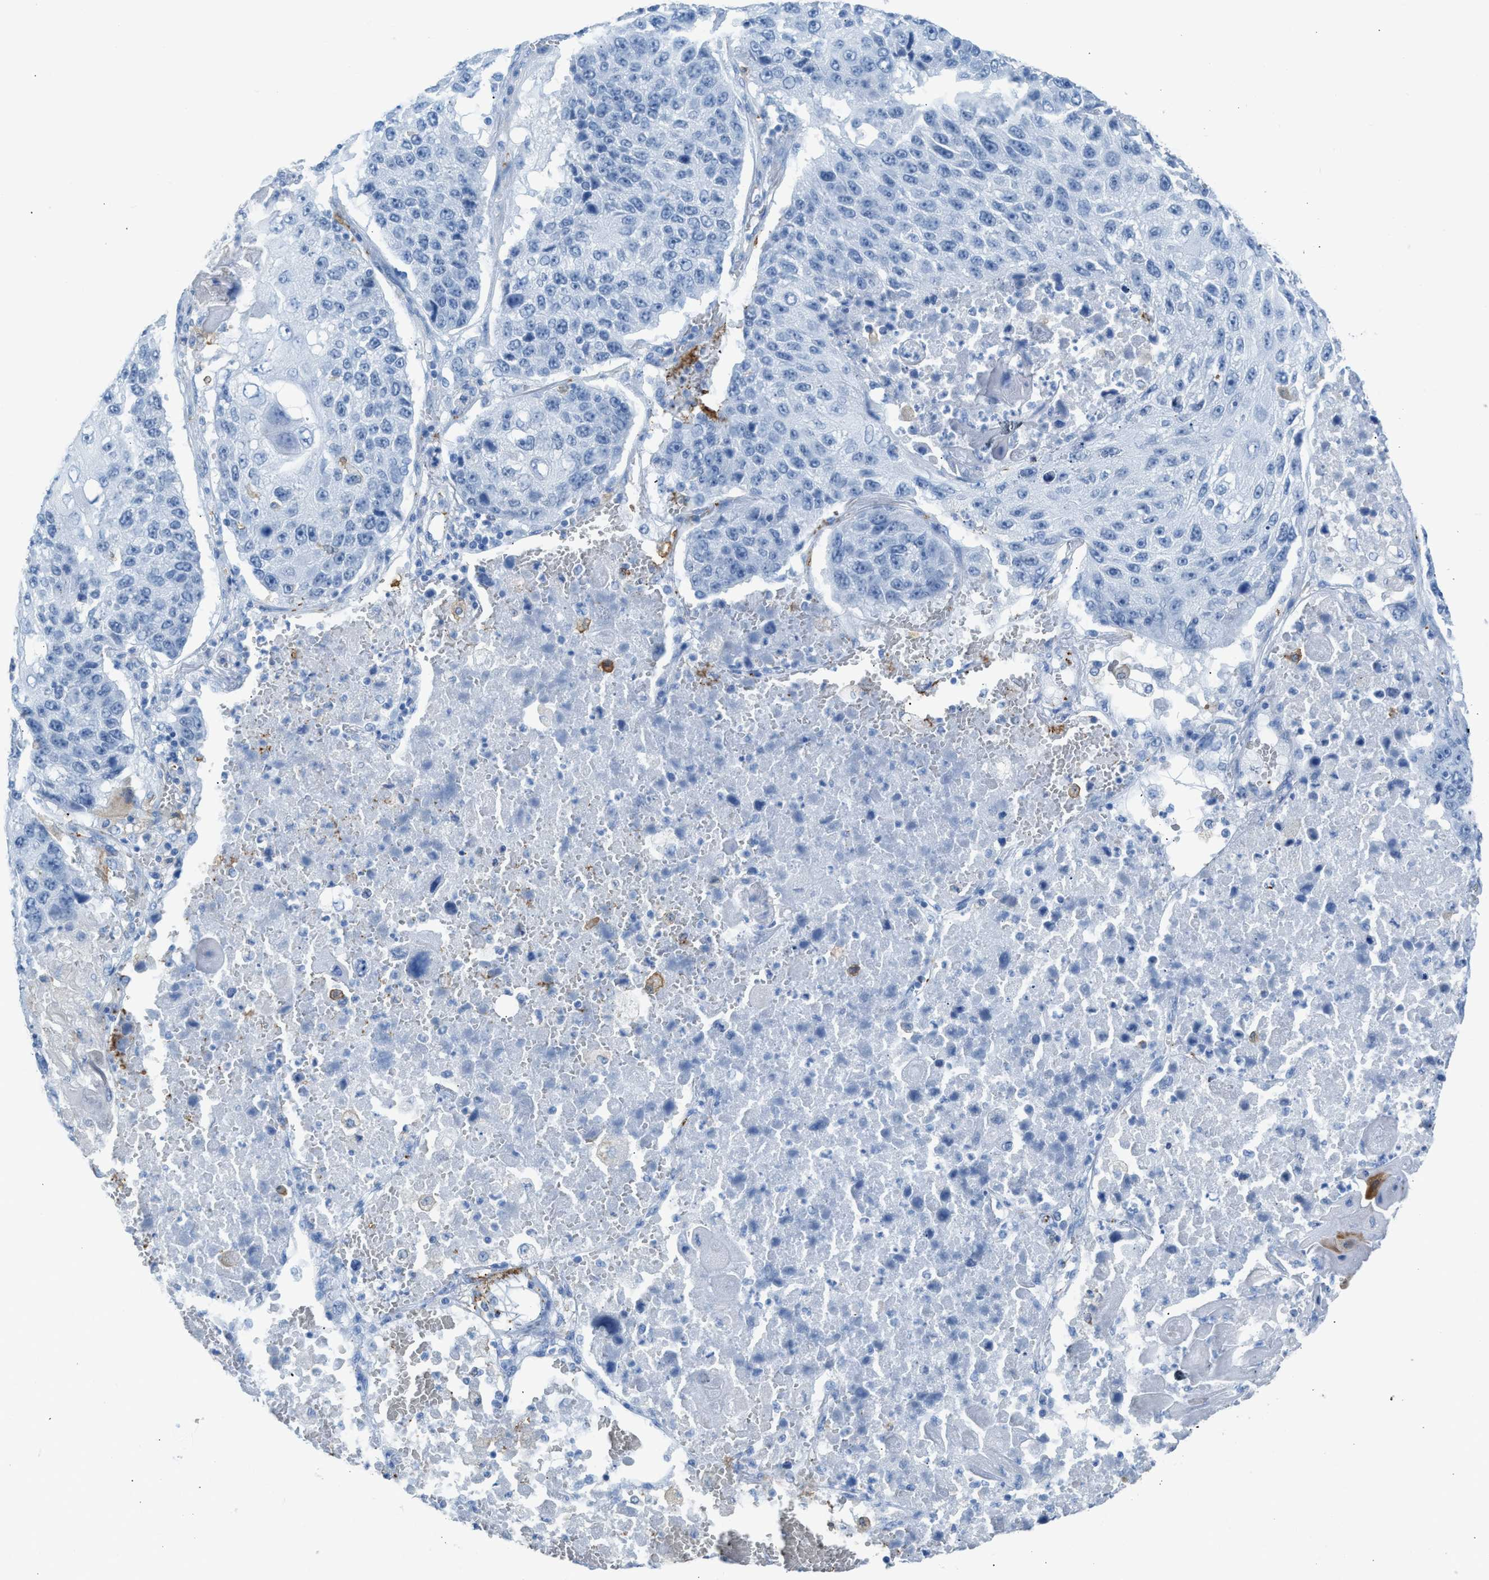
{"staining": {"intensity": "negative", "quantity": "none", "location": "none"}, "tissue": "lung cancer", "cell_type": "Tumor cells", "image_type": "cancer", "snomed": [{"axis": "morphology", "description": "Squamous cell carcinoma, NOS"}, {"axis": "topography", "description": "Lung"}], "caption": "This is a image of immunohistochemistry (IHC) staining of squamous cell carcinoma (lung), which shows no expression in tumor cells.", "gene": "FAIM2", "patient": {"sex": "male", "age": 61}}